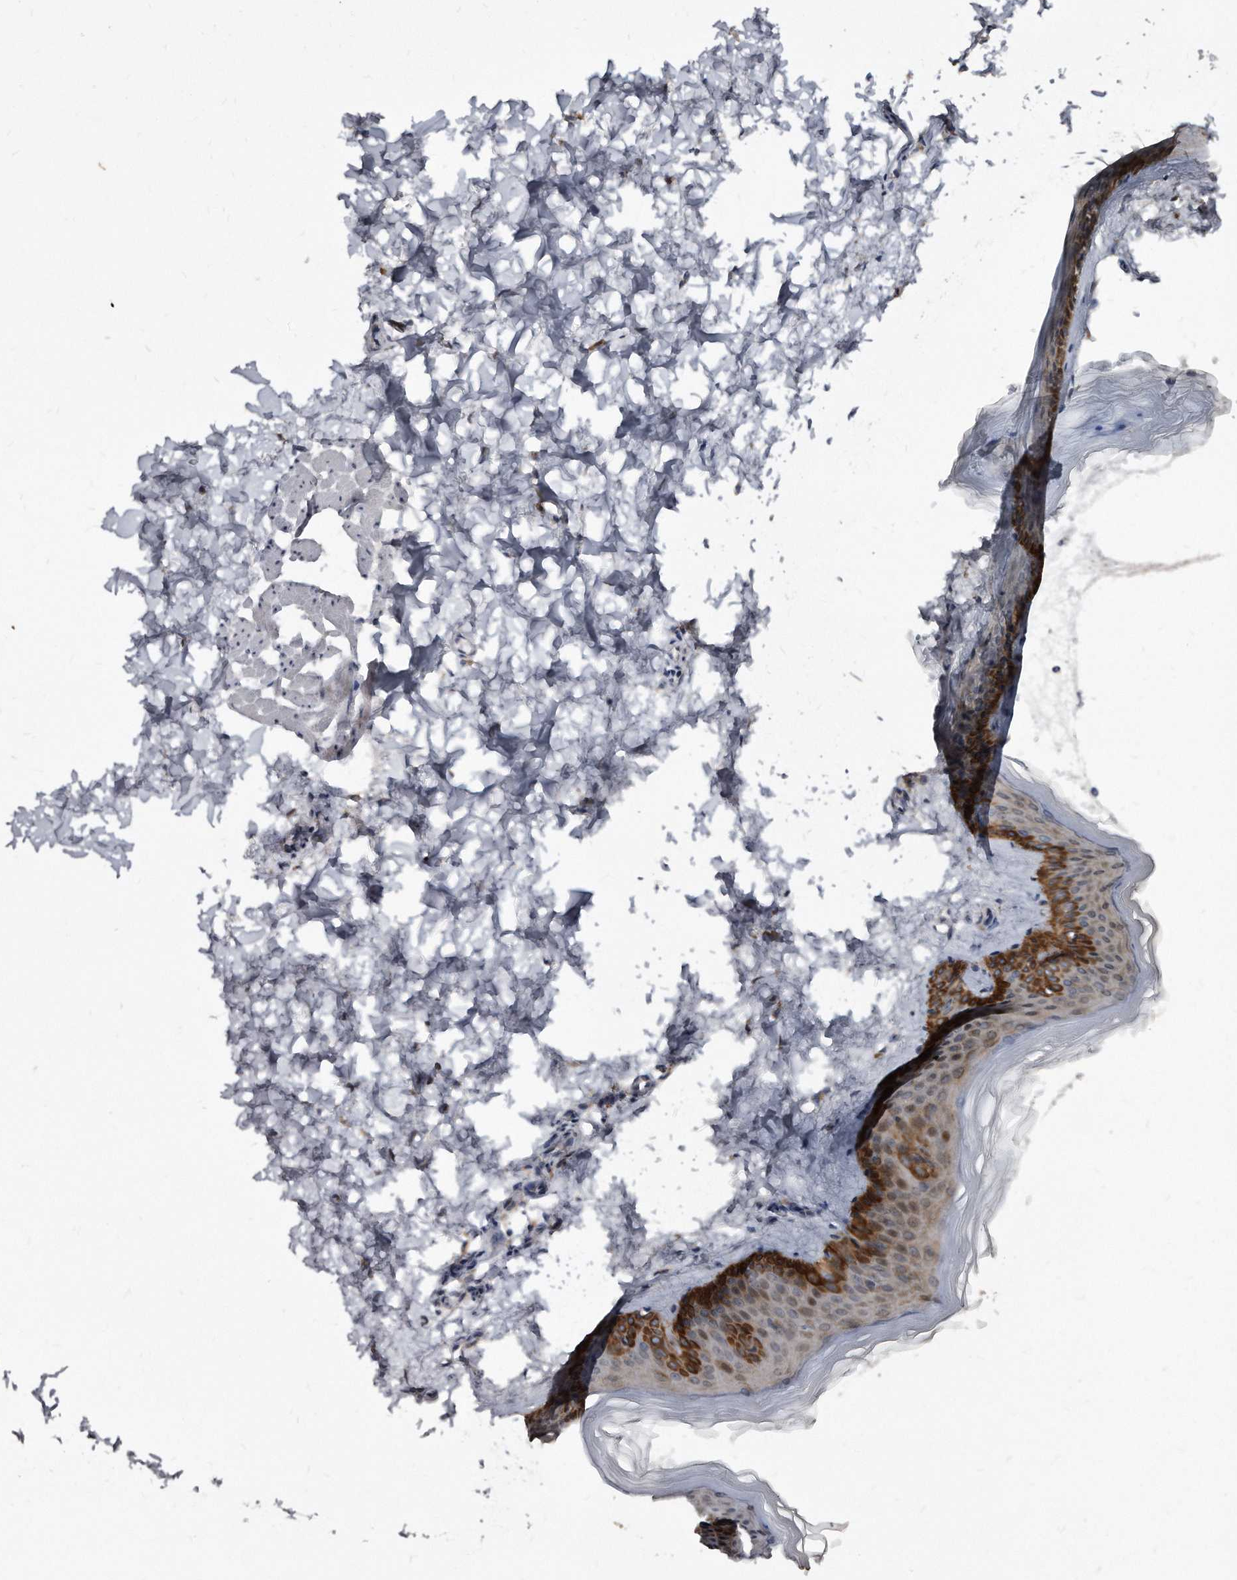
{"staining": {"intensity": "negative", "quantity": "none", "location": "none"}, "tissue": "skin", "cell_type": "Fibroblasts", "image_type": "normal", "snomed": [{"axis": "morphology", "description": "Normal tissue, NOS"}, {"axis": "topography", "description": "Skin"}], "caption": "The micrograph shows no significant positivity in fibroblasts of skin. (DAB immunohistochemistry (IHC) visualized using brightfield microscopy, high magnification).", "gene": "KLHDC3", "patient": {"sex": "female", "age": 27}}